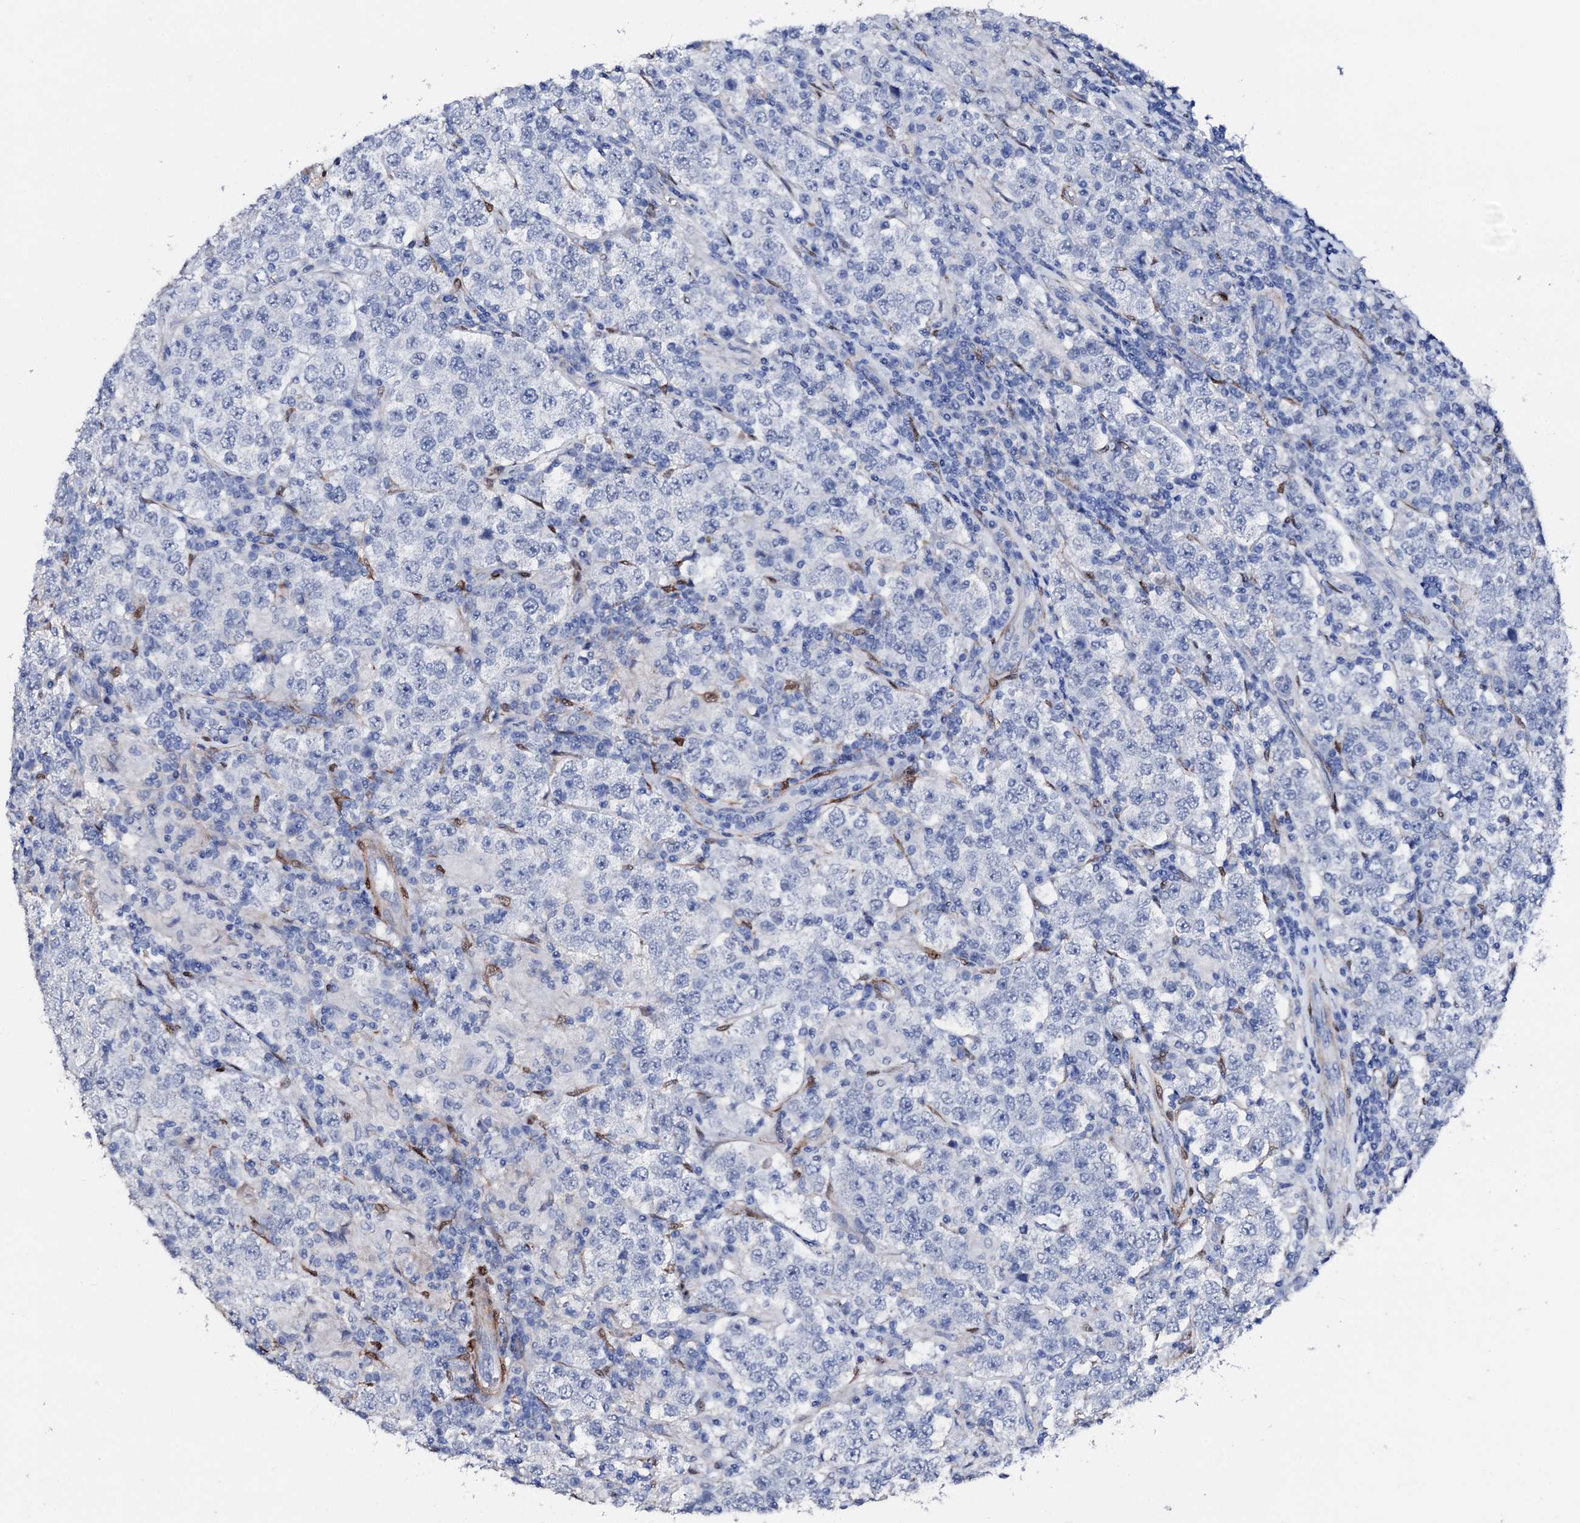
{"staining": {"intensity": "negative", "quantity": "none", "location": "none"}, "tissue": "testis cancer", "cell_type": "Tumor cells", "image_type": "cancer", "snomed": [{"axis": "morphology", "description": "Normal tissue, NOS"}, {"axis": "morphology", "description": "Urothelial carcinoma, High grade"}, {"axis": "morphology", "description": "Seminoma, NOS"}, {"axis": "morphology", "description": "Carcinoma, Embryonal, NOS"}, {"axis": "topography", "description": "Urinary bladder"}, {"axis": "topography", "description": "Testis"}], "caption": "Tumor cells are negative for brown protein staining in urothelial carcinoma (high-grade) (testis).", "gene": "NRIP2", "patient": {"sex": "male", "age": 41}}